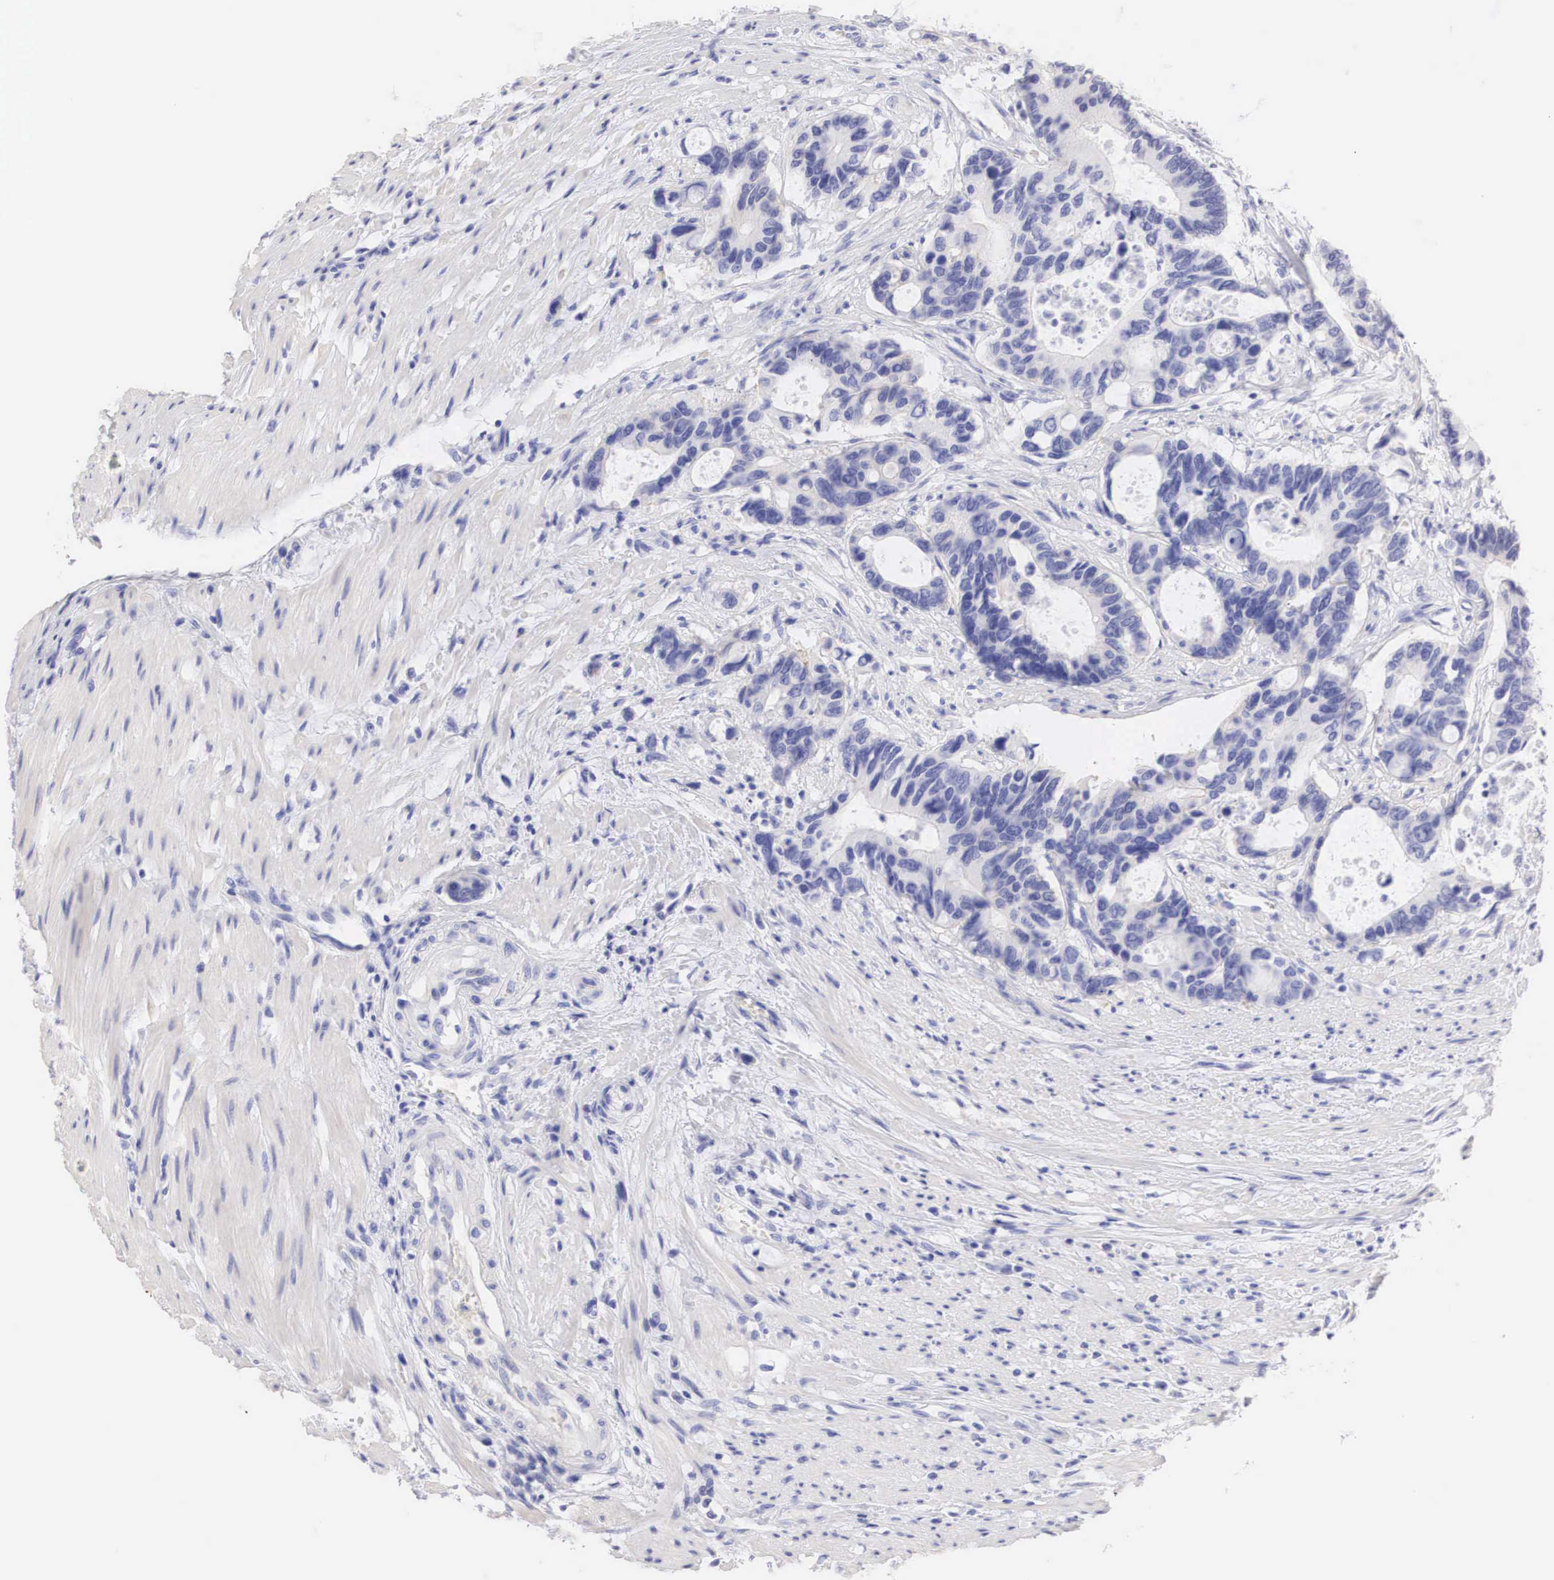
{"staining": {"intensity": "negative", "quantity": "none", "location": "none"}, "tissue": "colorectal cancer", "cell_type": "Tumor cells", "image_type": "cancer", "snomed": [{"axis": "morphology", "description": "Adenocarcinoma, NOS"}, {"axis": "topography", "description": "Colon"}], "caption": "The micrograph shows no significant expression in tumor cells of adenocarcinoma (colorectal).", "gene": "ERBB2", "patient": {"sex": "male", "age": 49}}